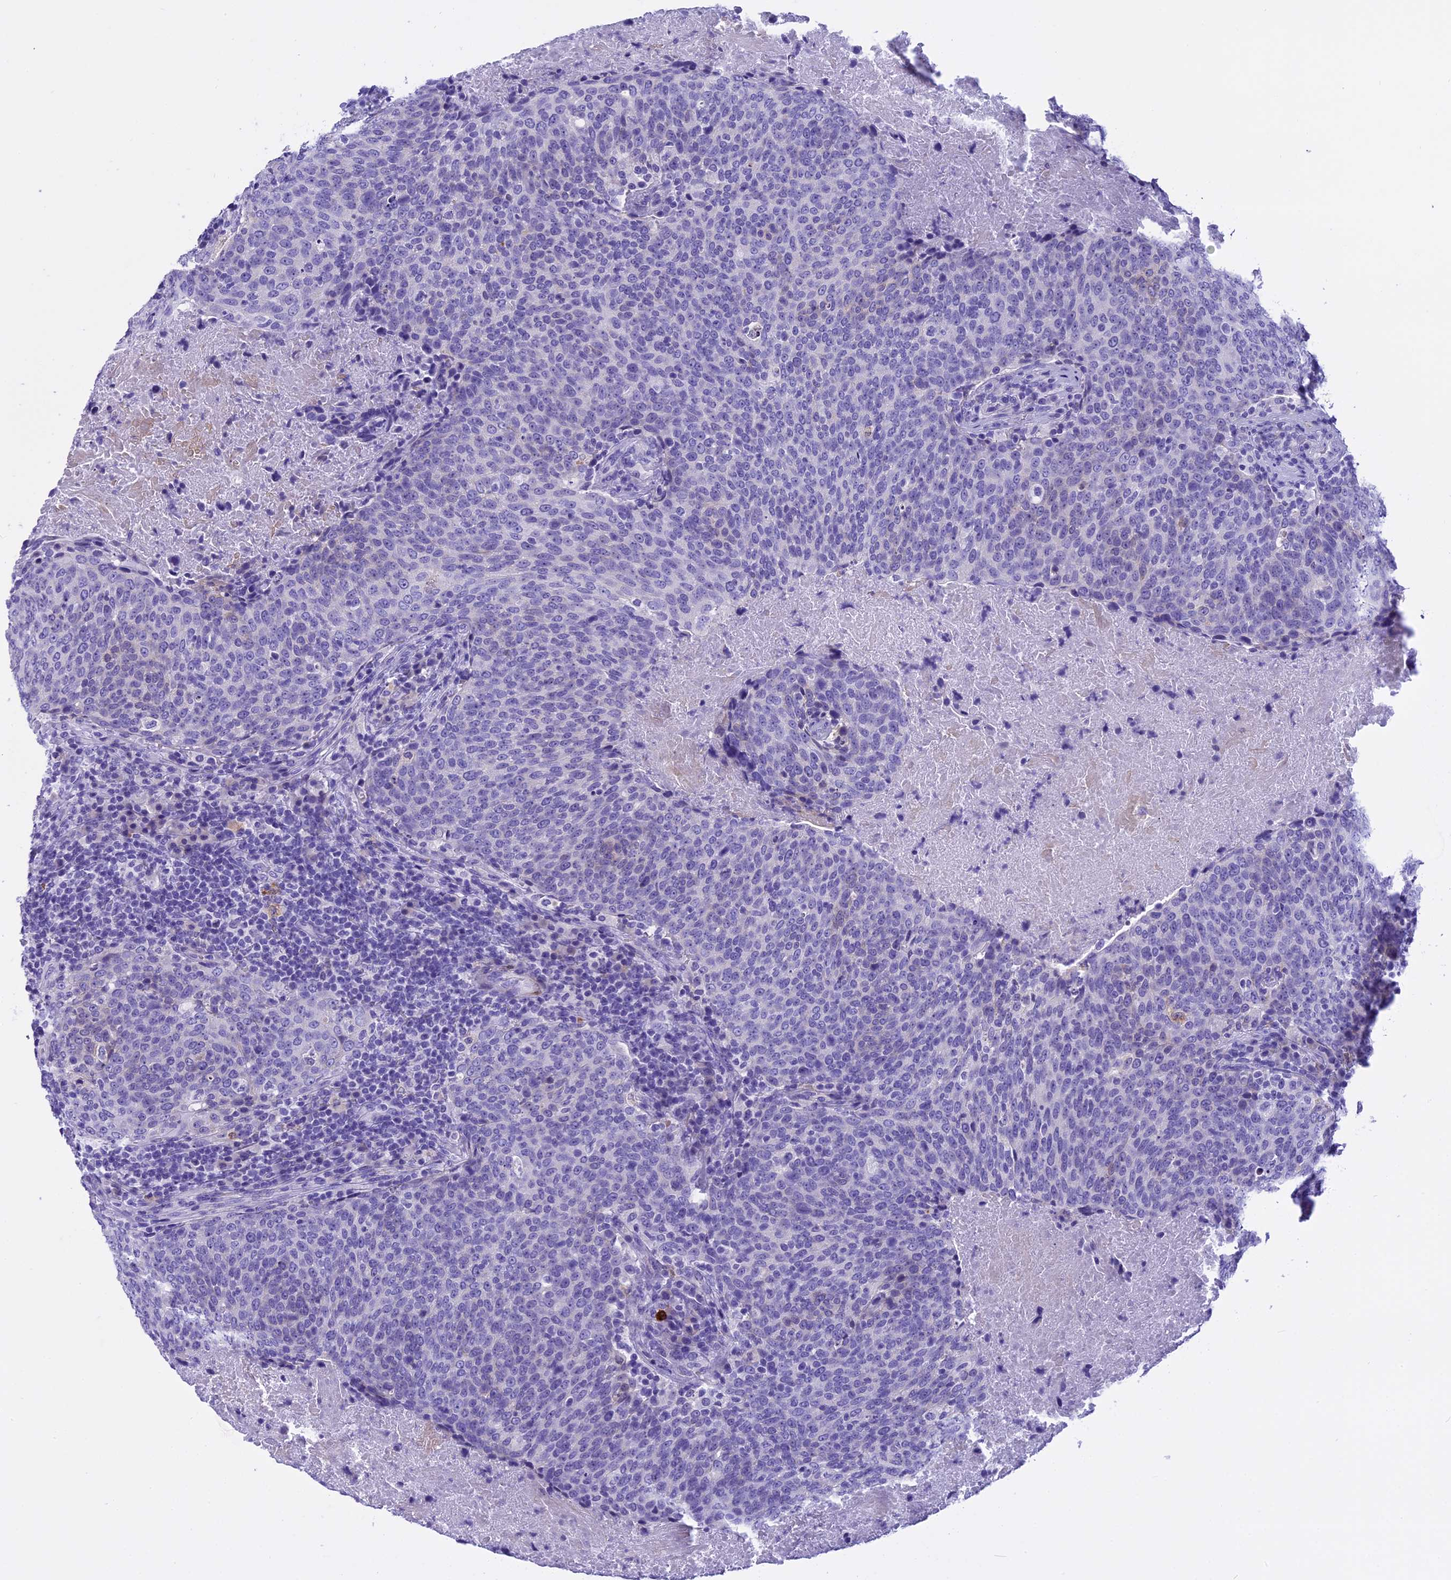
{"staining": {"intensity": "negative", "quantity": "none", "location": "none"}, "tissue": "head and neck cancer", "cell_type": "Tumor cells", "image_type": "cancer", "snomed": [{"axis": "morphology", "description": "Squamous cell carcinoma, NOS"}, {"axis": "morphology", "description": "Squamous cell carcinoma, metastatic, NOS"}, {"axis": "topography", "description": "Lymph node"}, {"axis": "topography", "description": "Head-Neck"}], "caption": "Tumor cells show no significant staining in head and neck cancer (squamous cell carcinoma).", "gene": "KCTD14", "patient": {"sex": "male", "age": 62}}